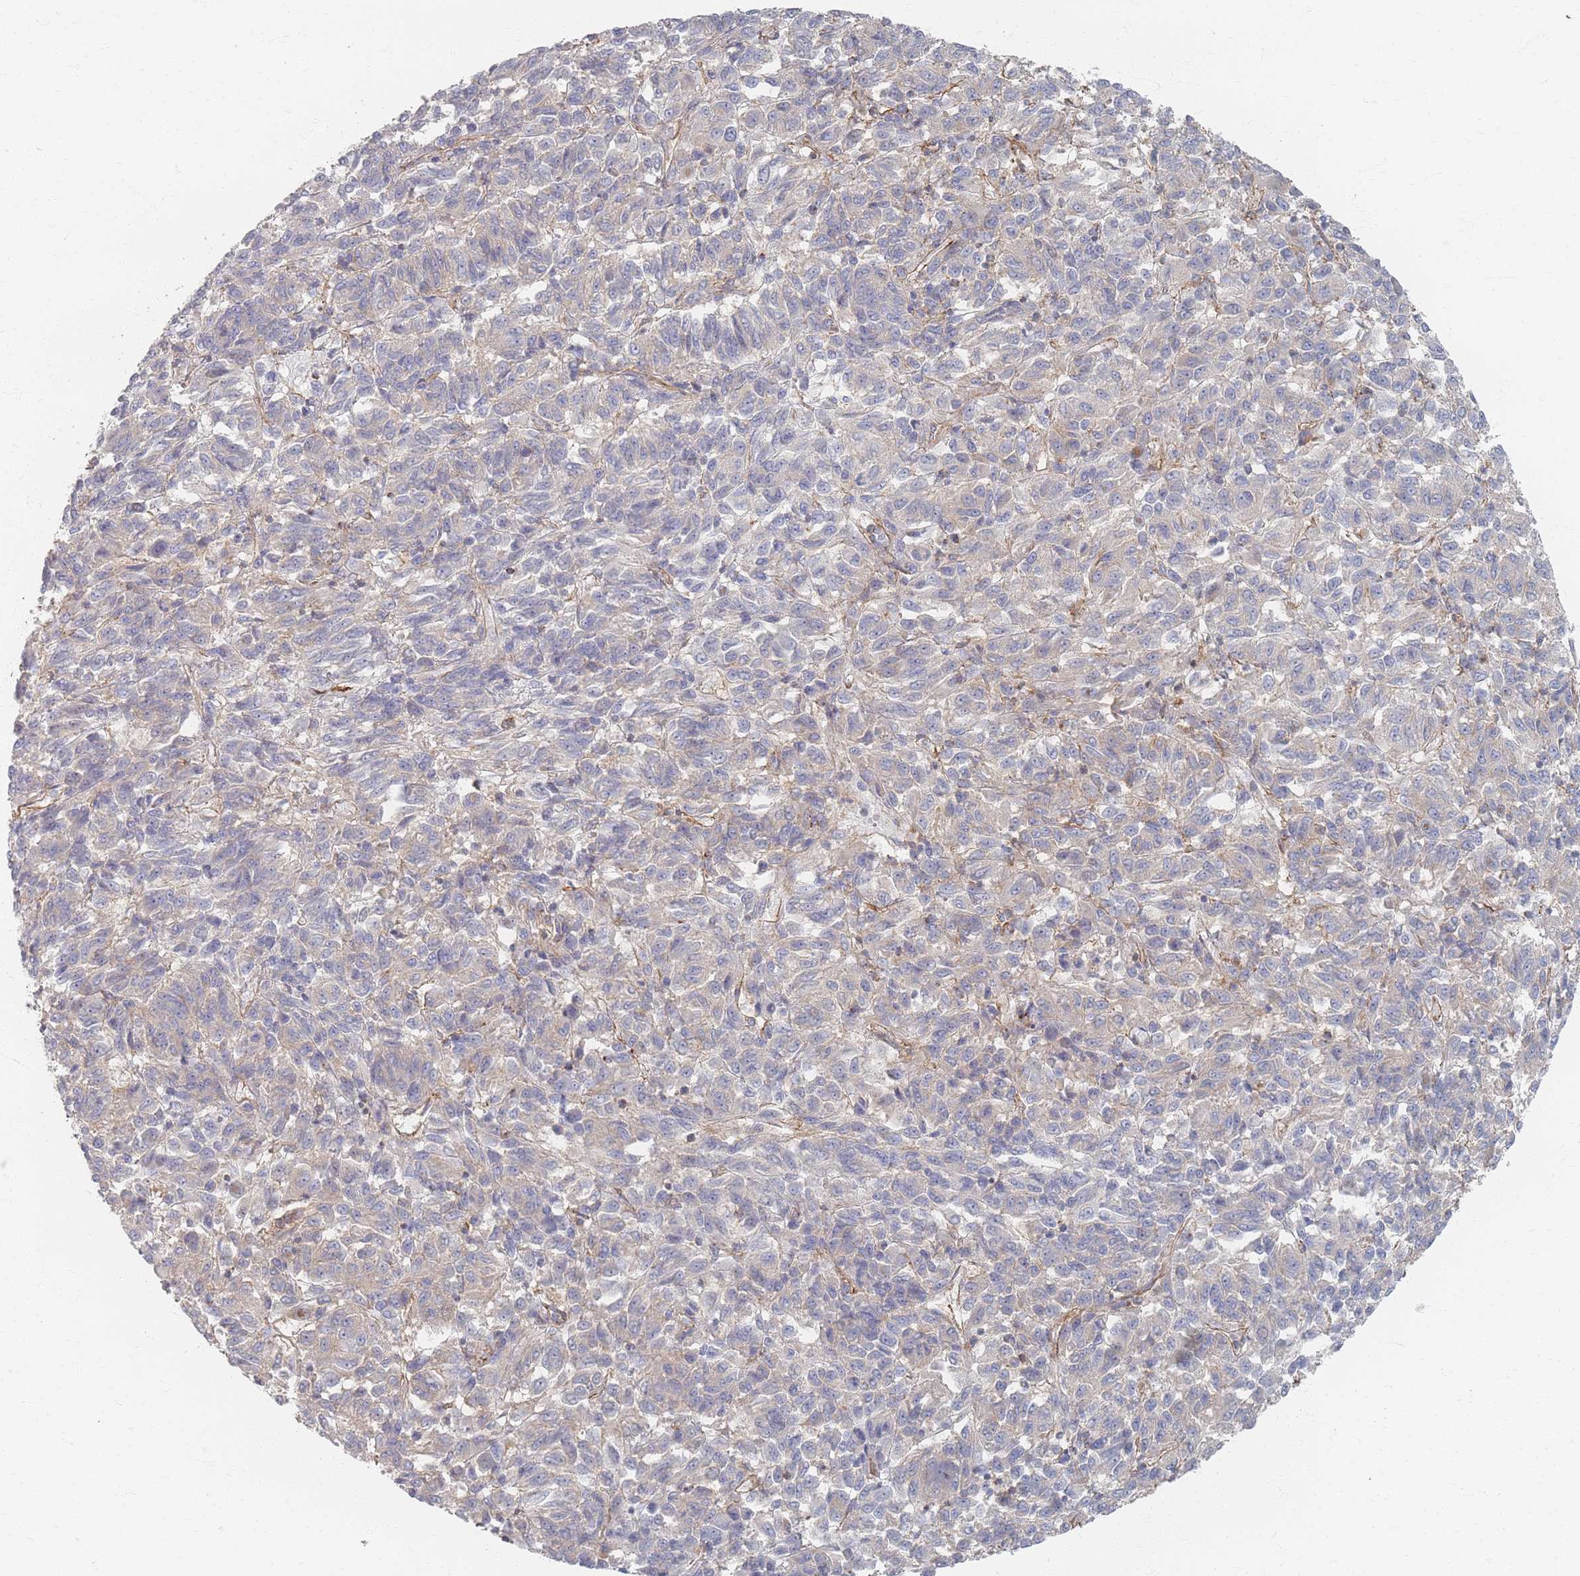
{"staining": {"intensity": "negative", "quantity": "none", "location": "none"}, "tissue": "melanoma", "cell_type": "Tumor cells", "image_type": "cancer", "snomed": [{"axis": "morphology", "description": "Malignant melanoma, Metastatic site"}, {"axis": "topography", "description": "Lung"}], "caption": "Human melanoma stained for a protein using IHC shows no positivity in tumor cells.", "gene": "GNB1", "patient": {"sex": "male", "age": 64}}